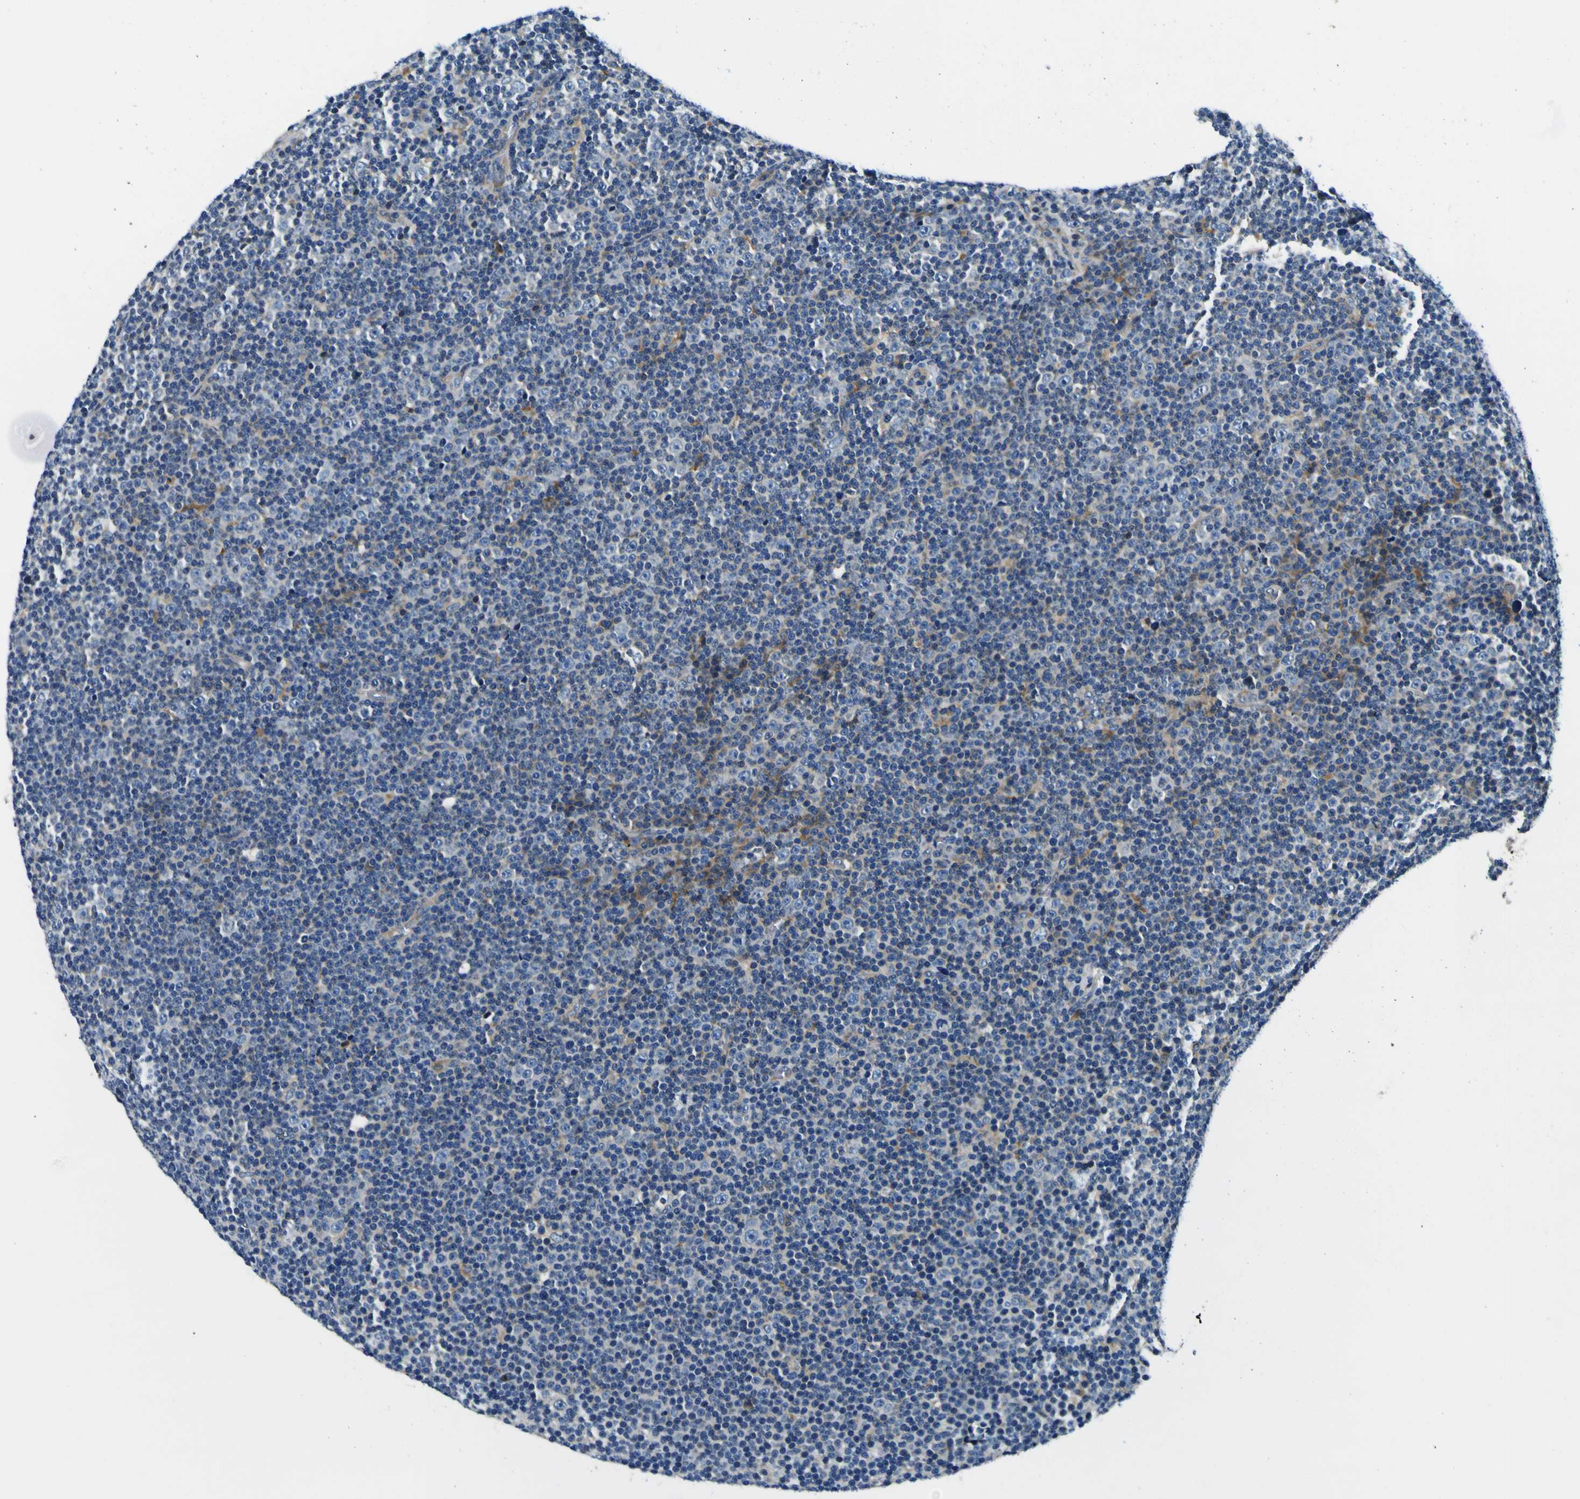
{"staining": {"intensity": "moderate", "quantity": "25%-75%", "location": "cytoplasmic/membranous"}, "tissue": "lymphoma", "cell_type": "Tumor cells", "image_type": "cancer", "snomed": [{"axis": "morphology", "description": "Malignant lymphoma, non-Hodgkin's type, Low grade"}, {"axis": "topography", "description": "Lymph node"}], "caption": "Lymphoma stained for a protein (brown) displays moderate cytoplasmic/membranous positive staining in approximately 25%-75% of tumor cells.", "gene": "CLSTN1", "patient": {"sex": "female", "age": 67}}